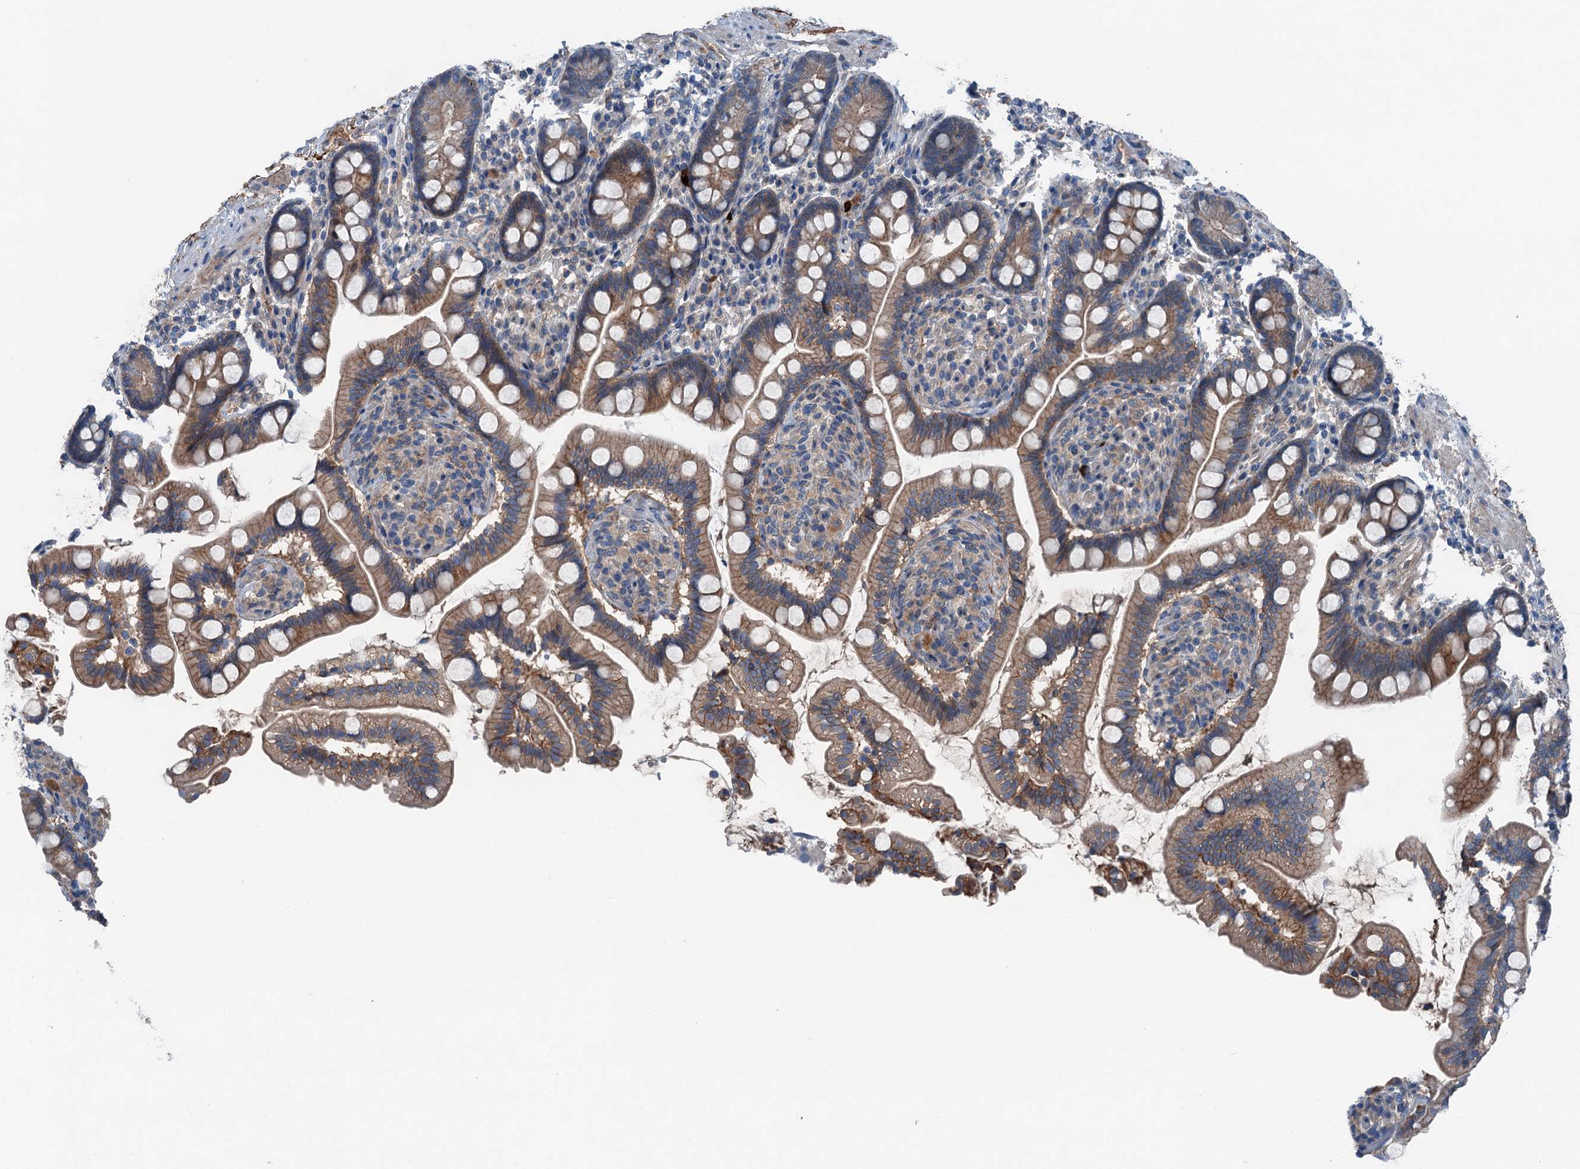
{"staining": {"intensity": "moderate", "quantity": "25%-75%", "location": "cytoplasmic/membranous"}, "tissue": "small intestine", "cell_type": "Glandular cells", "image_type": "normal", "snomed": [{"axis": "morphology", "description": "Normal tissue, NOS"}, {"axis": "topography", "description": "Small intestine"}], "caption": "Immunohistochemistry staining of unremarkable small intestine, which displays medium levels of moderate cytoplasmic/membranous staining in approximately 25%-75% of glandular cells indicating moderate cytoplasmic/membranous protein expression. The staining was performed using DAB (3,3'-diaminobenzidine) (brown) for protein detection and nuclei were counterstained in hematoxylin (blue).", "gene": "SLC2A10", "patient": {"sex": "female", "age": 64}}